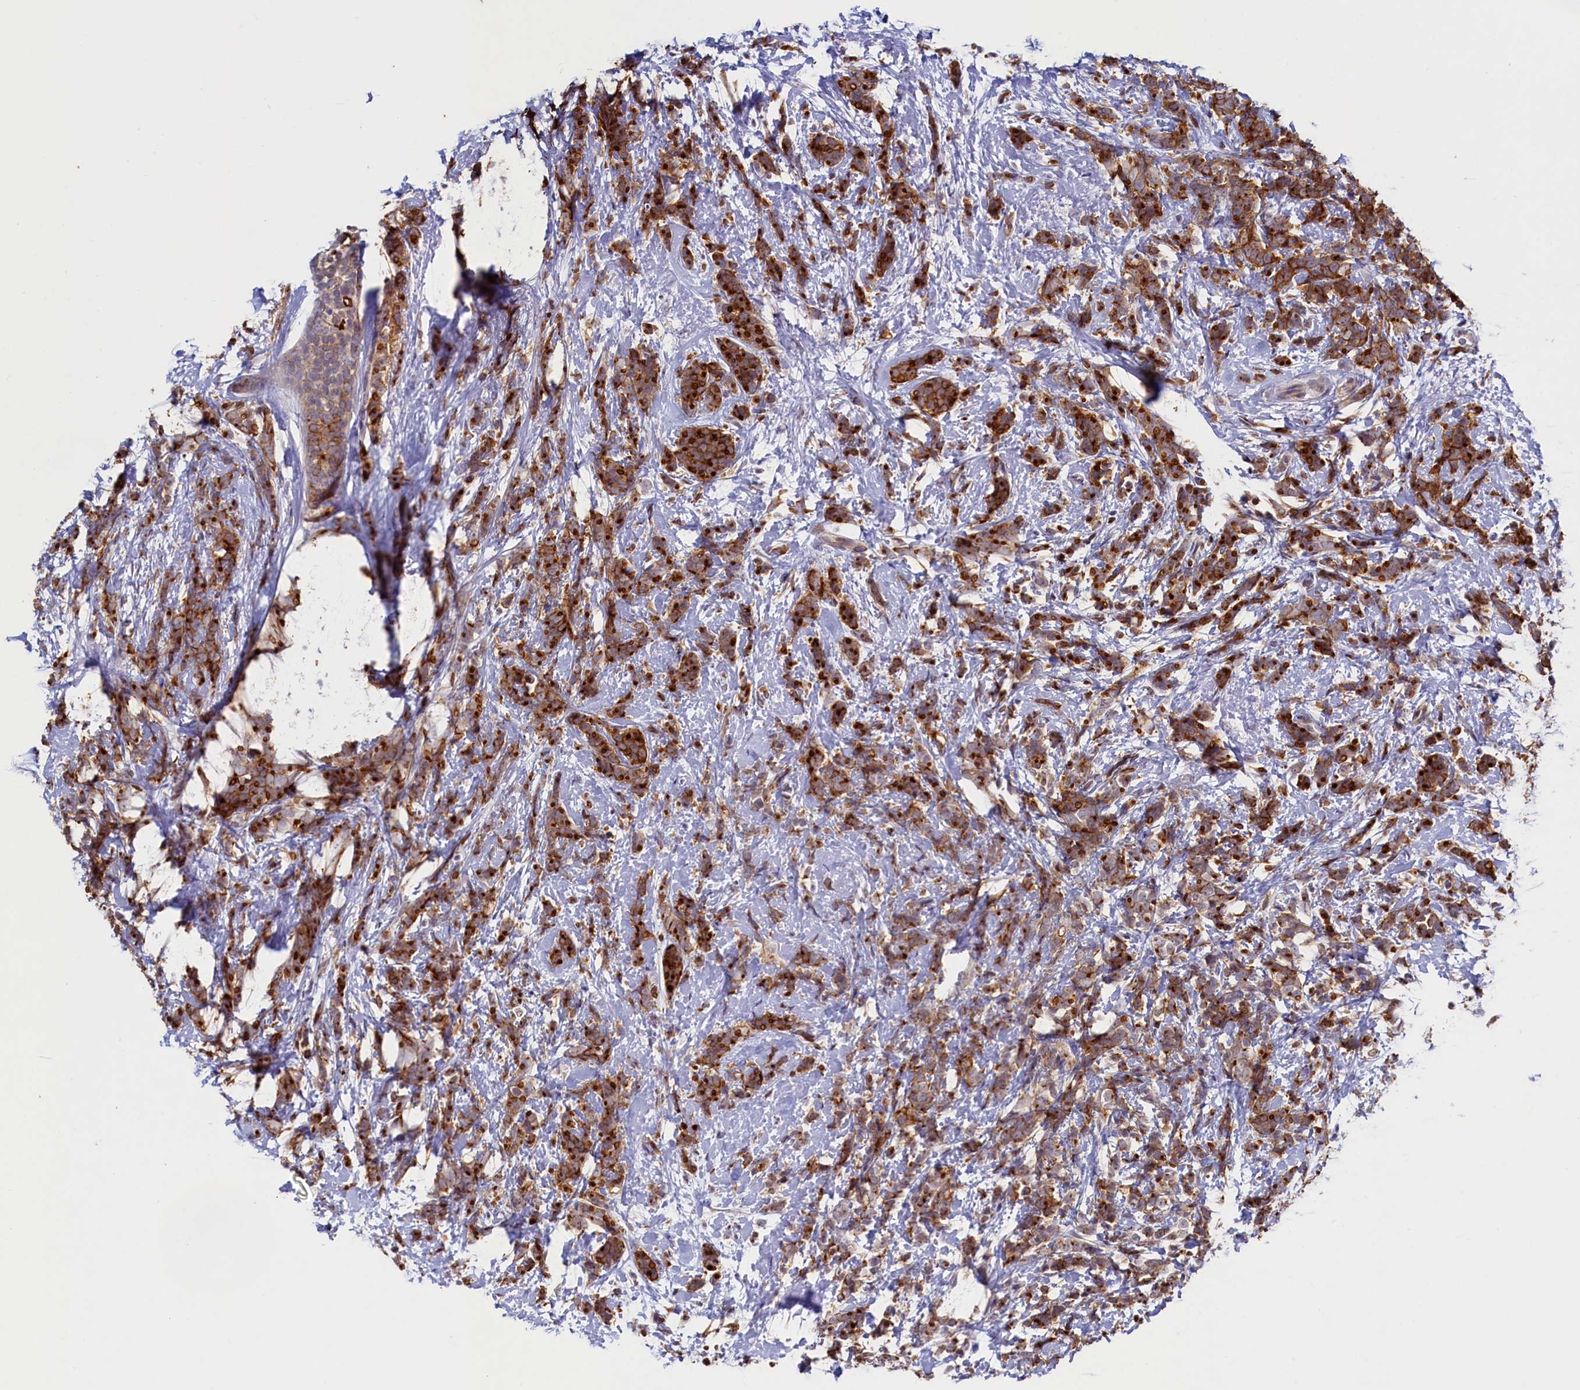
{"staining": {"intensity": "strong", "quantity": ">75%", "location": "cytoplasmic/membranous"}, "tissue": "breast cancer", "cell_type": "Tumor cells", "image_type": "cancer", "snomed": [{"axis": "morphology", "description": "Lobular carcinoma"}, {"axis": "topography", "description": "Breast"}], "caption": "Breast cancer (lobular carcinoma) stained for a protein shows strong cytoplasmic/membranous positivity in tumor cells.", "gene": "PACSIN3", "patient": {"sex": "female", "age": 58}}